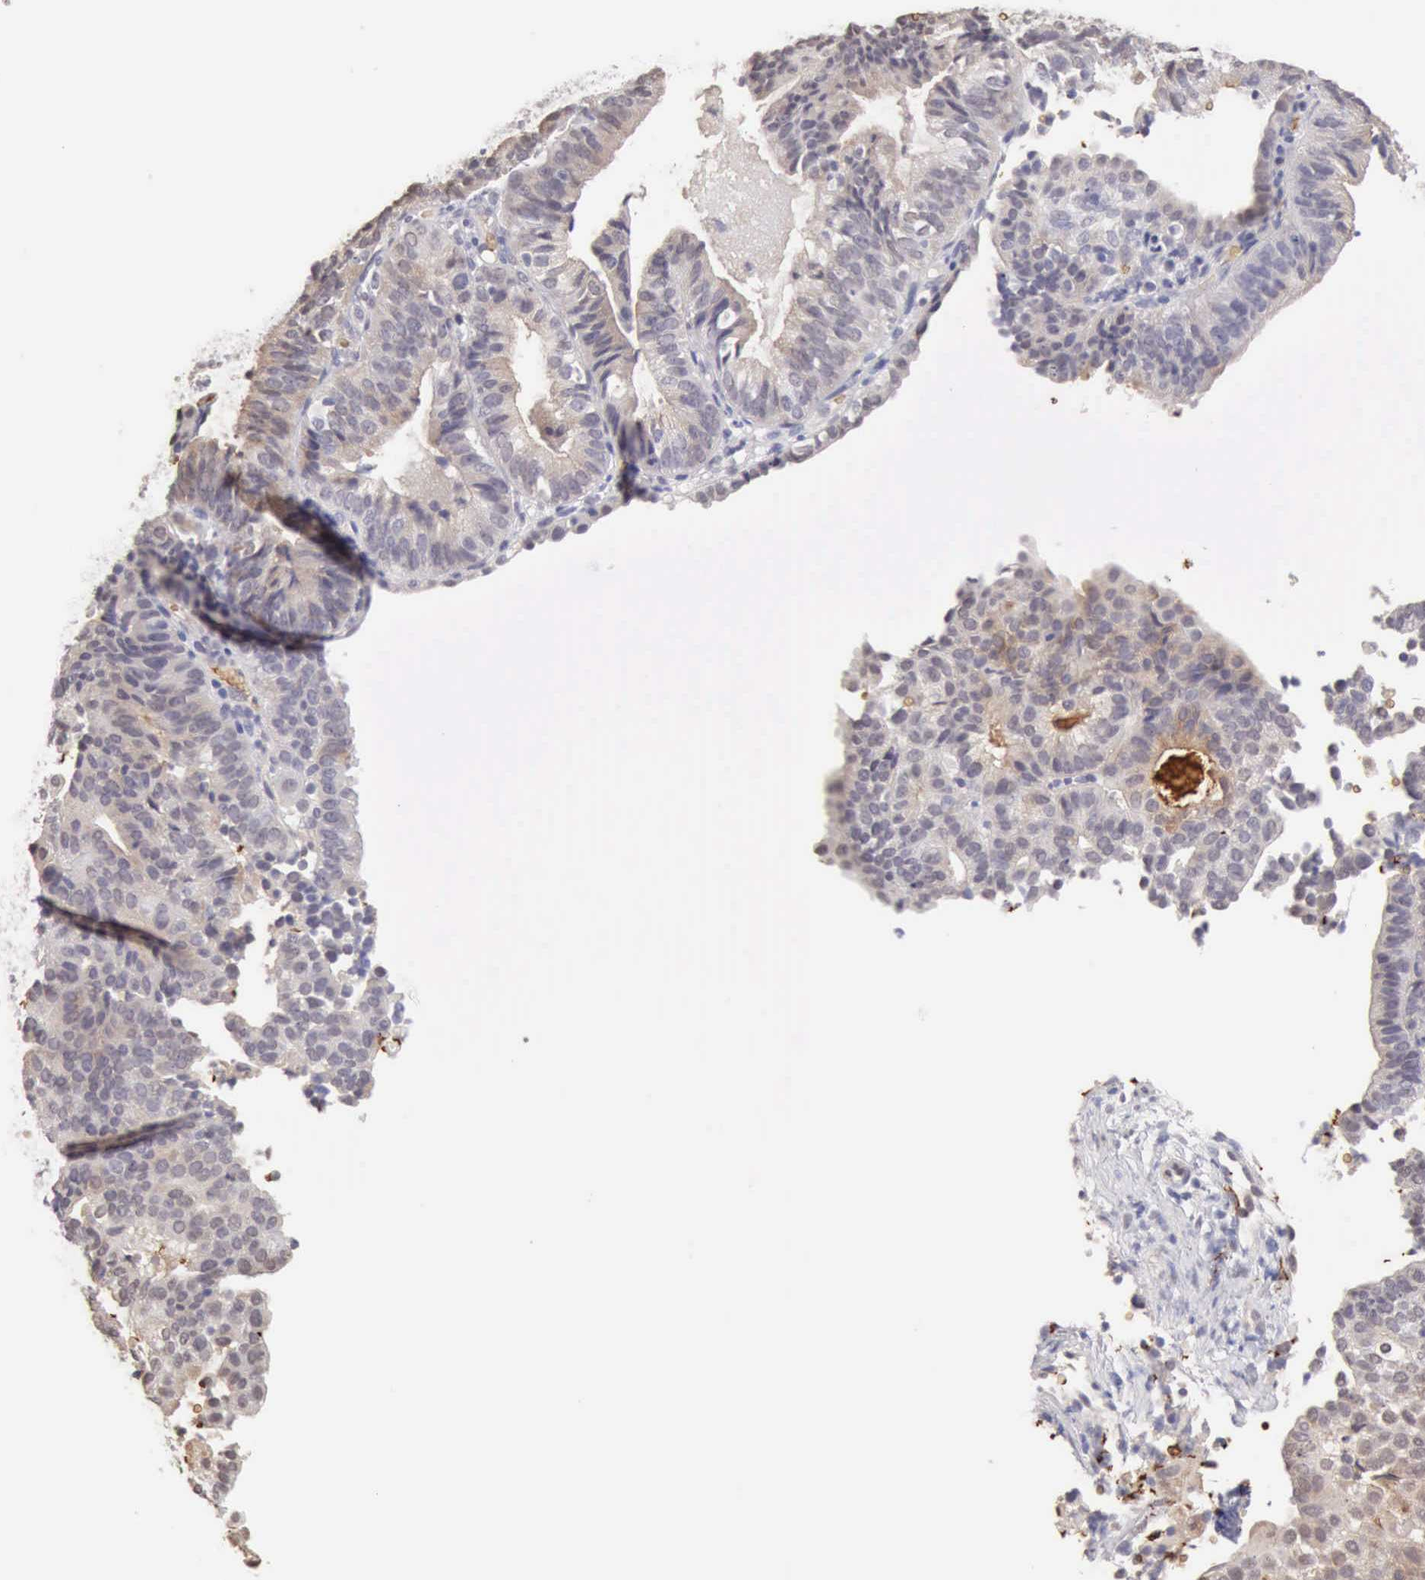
{"staining": {"intensity": "negative", "quantity": "none", "location": "none"}, "tissue": "cervical cancer", "cell_type": "Tumor cells", "image_type": "cancer", "snomed": [{"axis": "morphology", "description": "Adenocarcinoma, NOS"}, {"axis": "topography", "description": "Cervix"}], "caption": "Tumor cells show no significant positivity in cervical cancer. Brightfield microscopy of immunohistochemistry (IHC) stained with DAB (3,3'-diaminobenzidine) (brown) and hematoxylin (blue), captured at high magnification.", "gene": "CFI", "patient": {"sex": "female", "age": 60}}